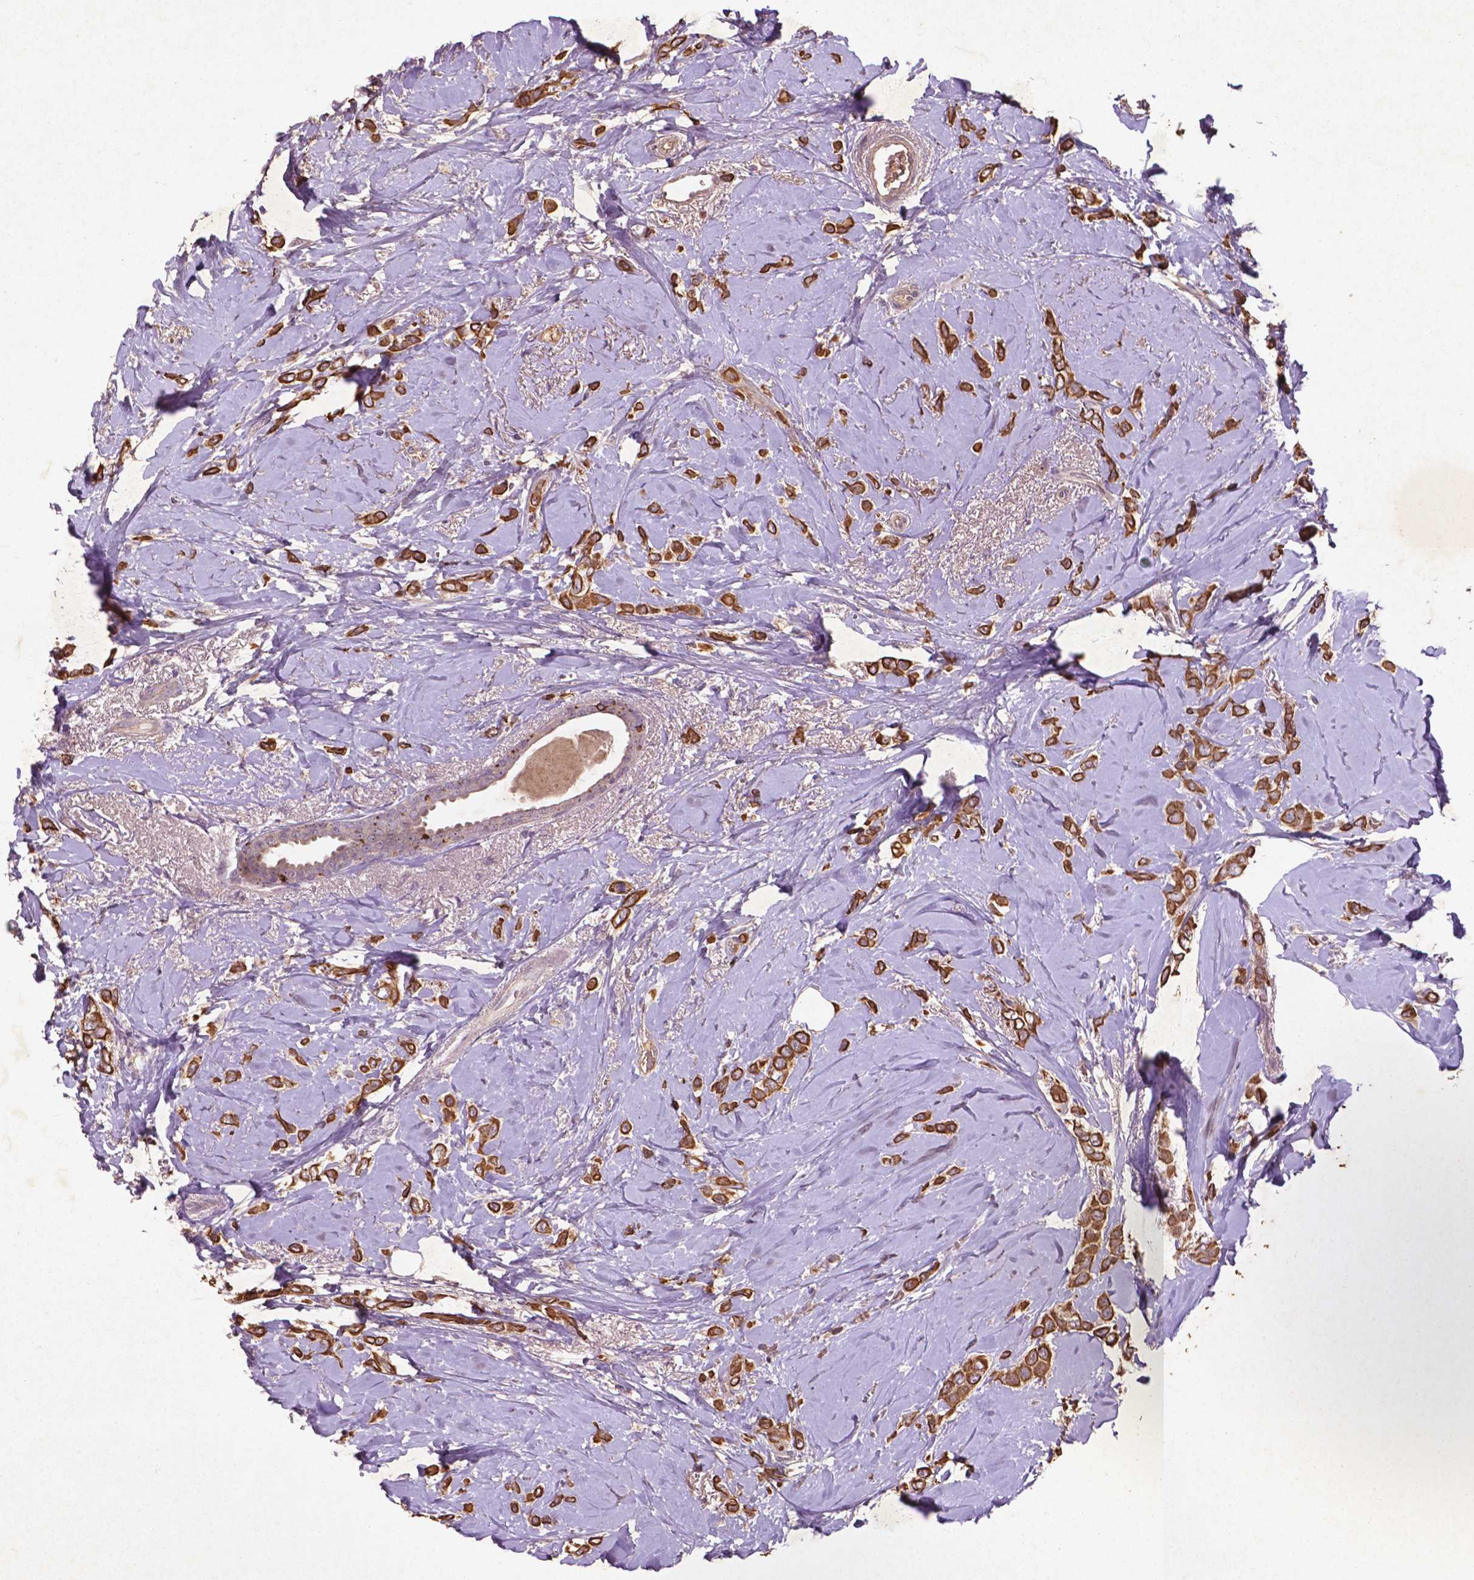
{"staining": {"intensity": "strong", "quantity": ">75%", "location": "cytoplasmic/membranous"}, "tissue": "breast cancer", "cell_type": "Tumor cells", "image_type": "cancer", "snomed": [{"axis": "morphology", "description": "Lobular carcinoma"}, {"axis": "topography", "description": "Breast"}], "caption": "There is high levels of strong cytoplasmic/membranous positivity in tumor cells of lobular carcinoma (breast), as demonstrated by immunohistochemical staining (brown color).", "gene": "COQ2", "patient": {"sex": "female", "age": 66}}